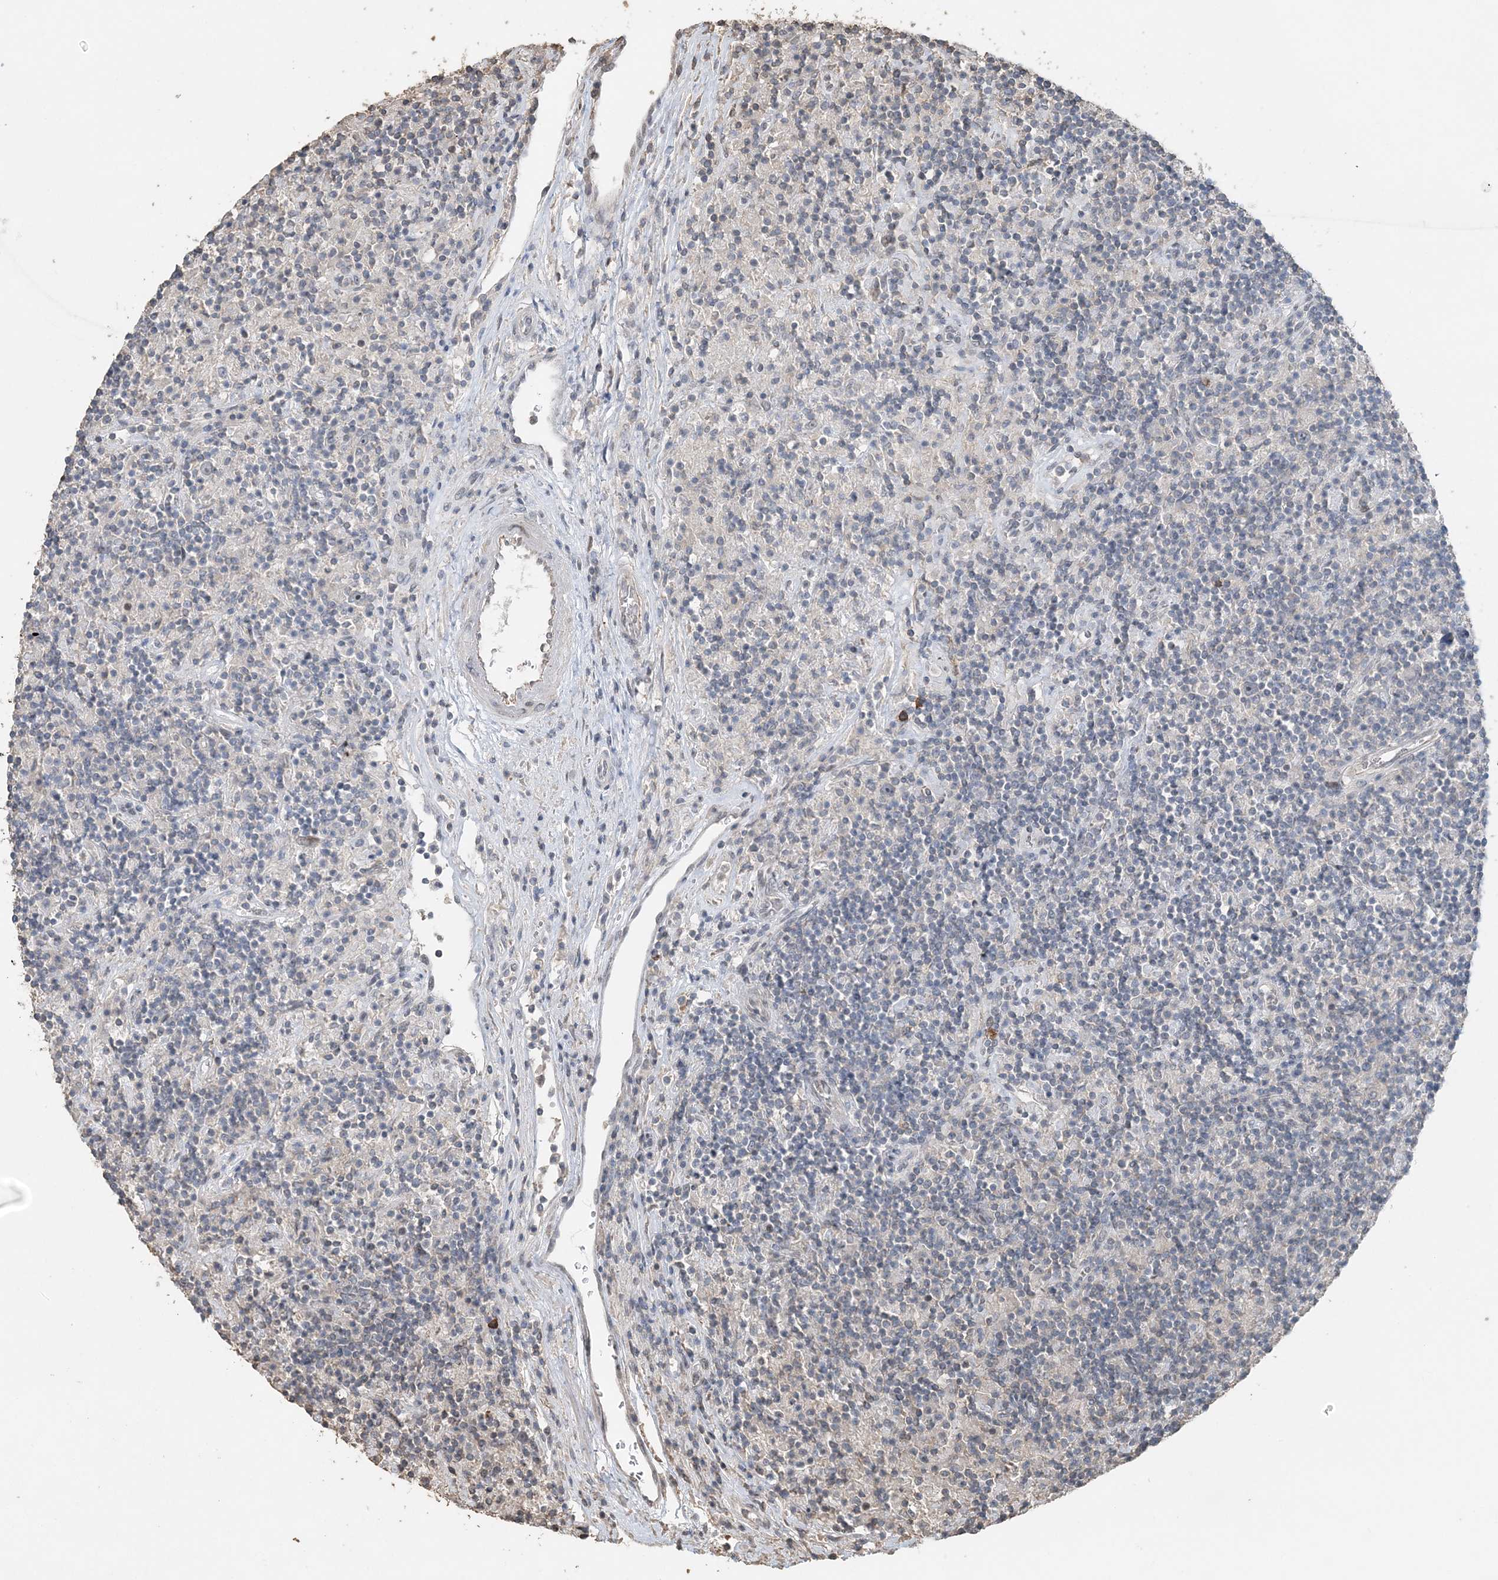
{"staining": {"intensity": "negative", "quantity": "none", "location": "none"}, "tissue": "lymphoma", "cell_type": "Tumor cells", "image_type": "cancer", "snomed": [{"axis": "morphology", "description": "Hodgkin's disease, NOS"}, {"axis": "topography", "description": "Lymph node"}], "caption": "High power microscopy image of an immunohistochemistry micrograph of Hodgkin's disease, revealing no significant staining in tumor cells.", "gene": "FAM110A", "patient": {"sex": "male", "age": 70}}